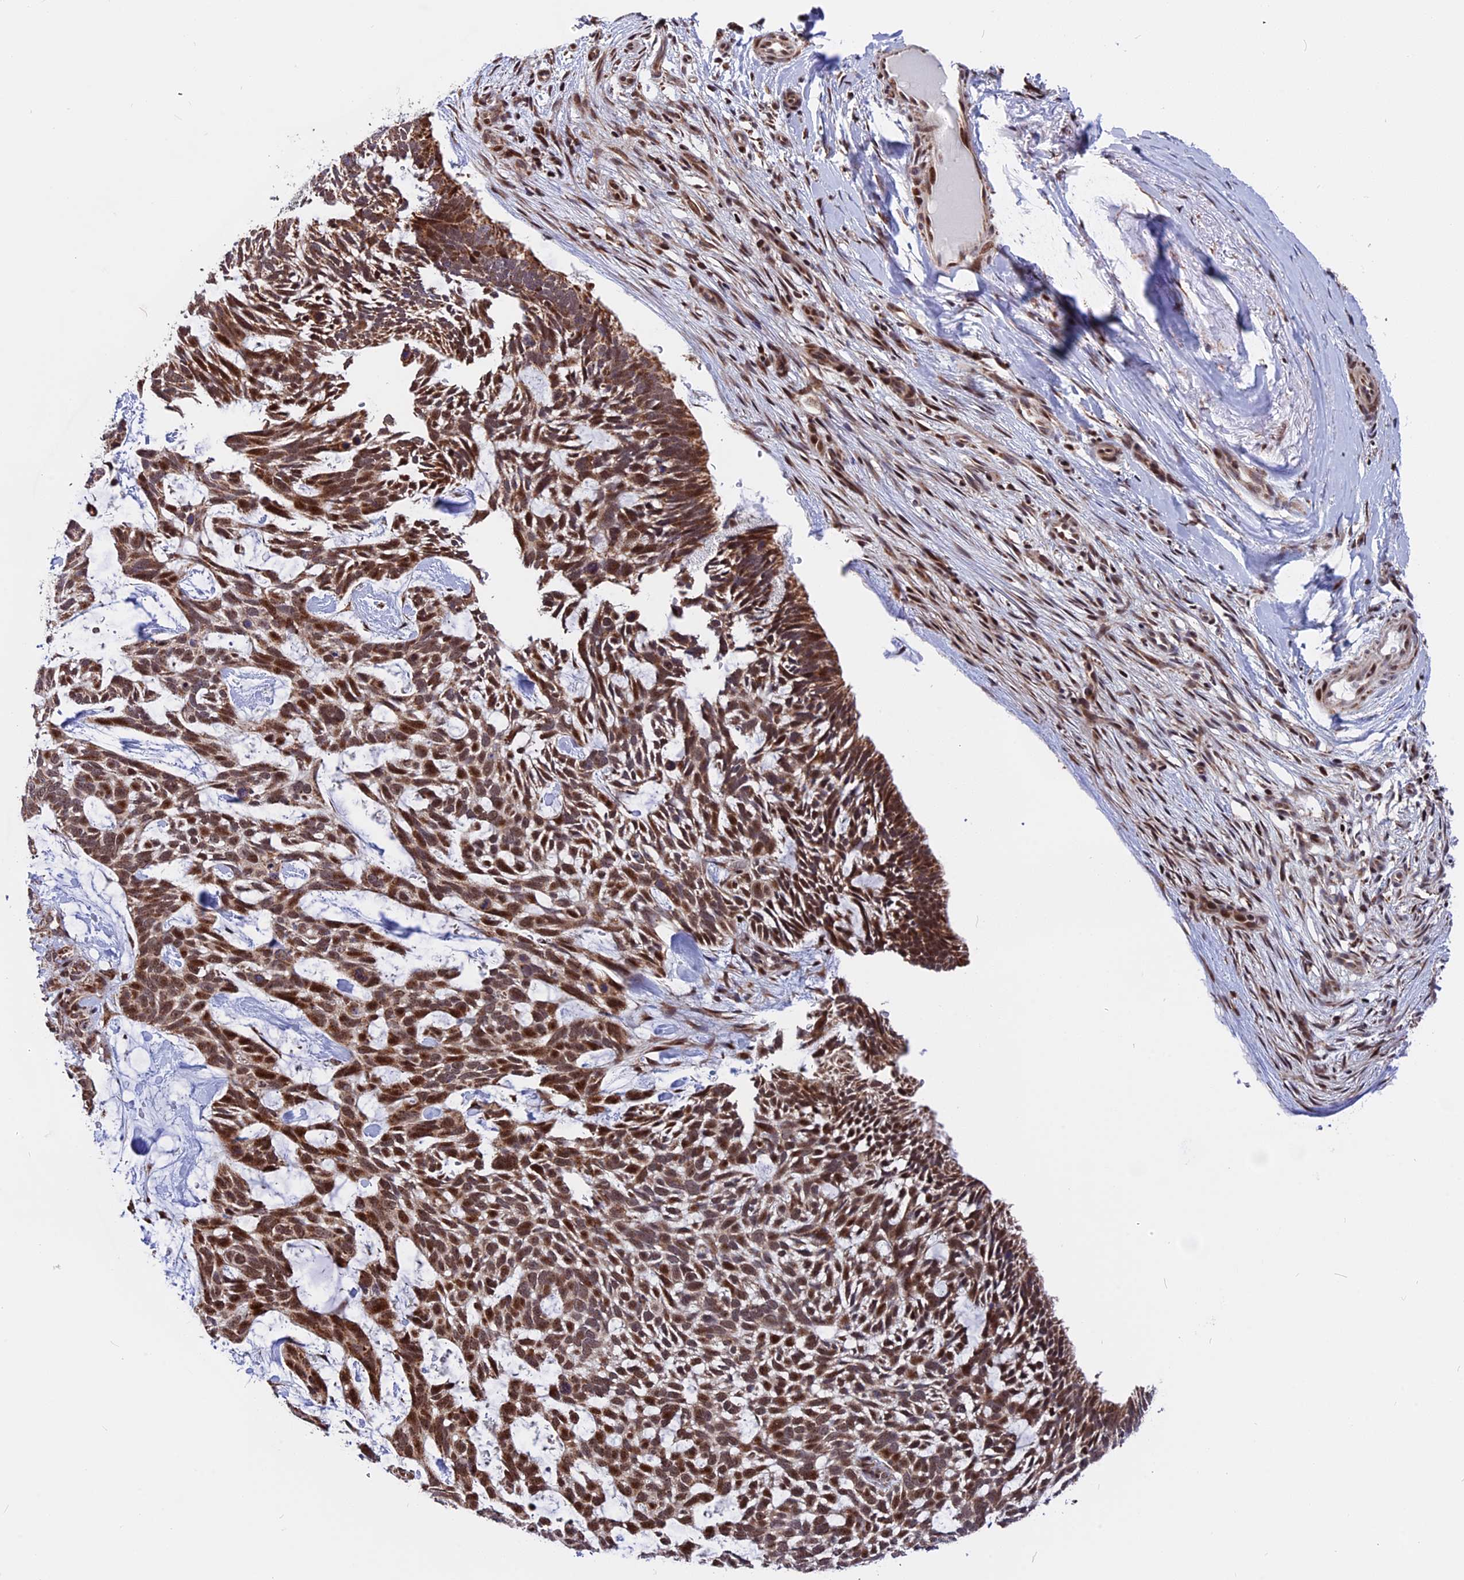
{"staining": {"intensity": "moderate", "quantity": ">75%", "location": "cytoplasmic/membranous,nuclear"}, "tissue": "skin cancer", "cell_type": "Tumor cells", "image_type": "cancer", "snomed": [{"axis": "morphology", "description": "Basal cell carcinoma"}, {"axis": "topography", "description": "Skin"}], "caption": "A brown stain labels moderate cytoplasmic/membranous and nuclear positivity of a protein in skin basal cell carcinoma tumor cells.", "gene": "FAM174C", "patient": {"sex": "male", "age": 88}}